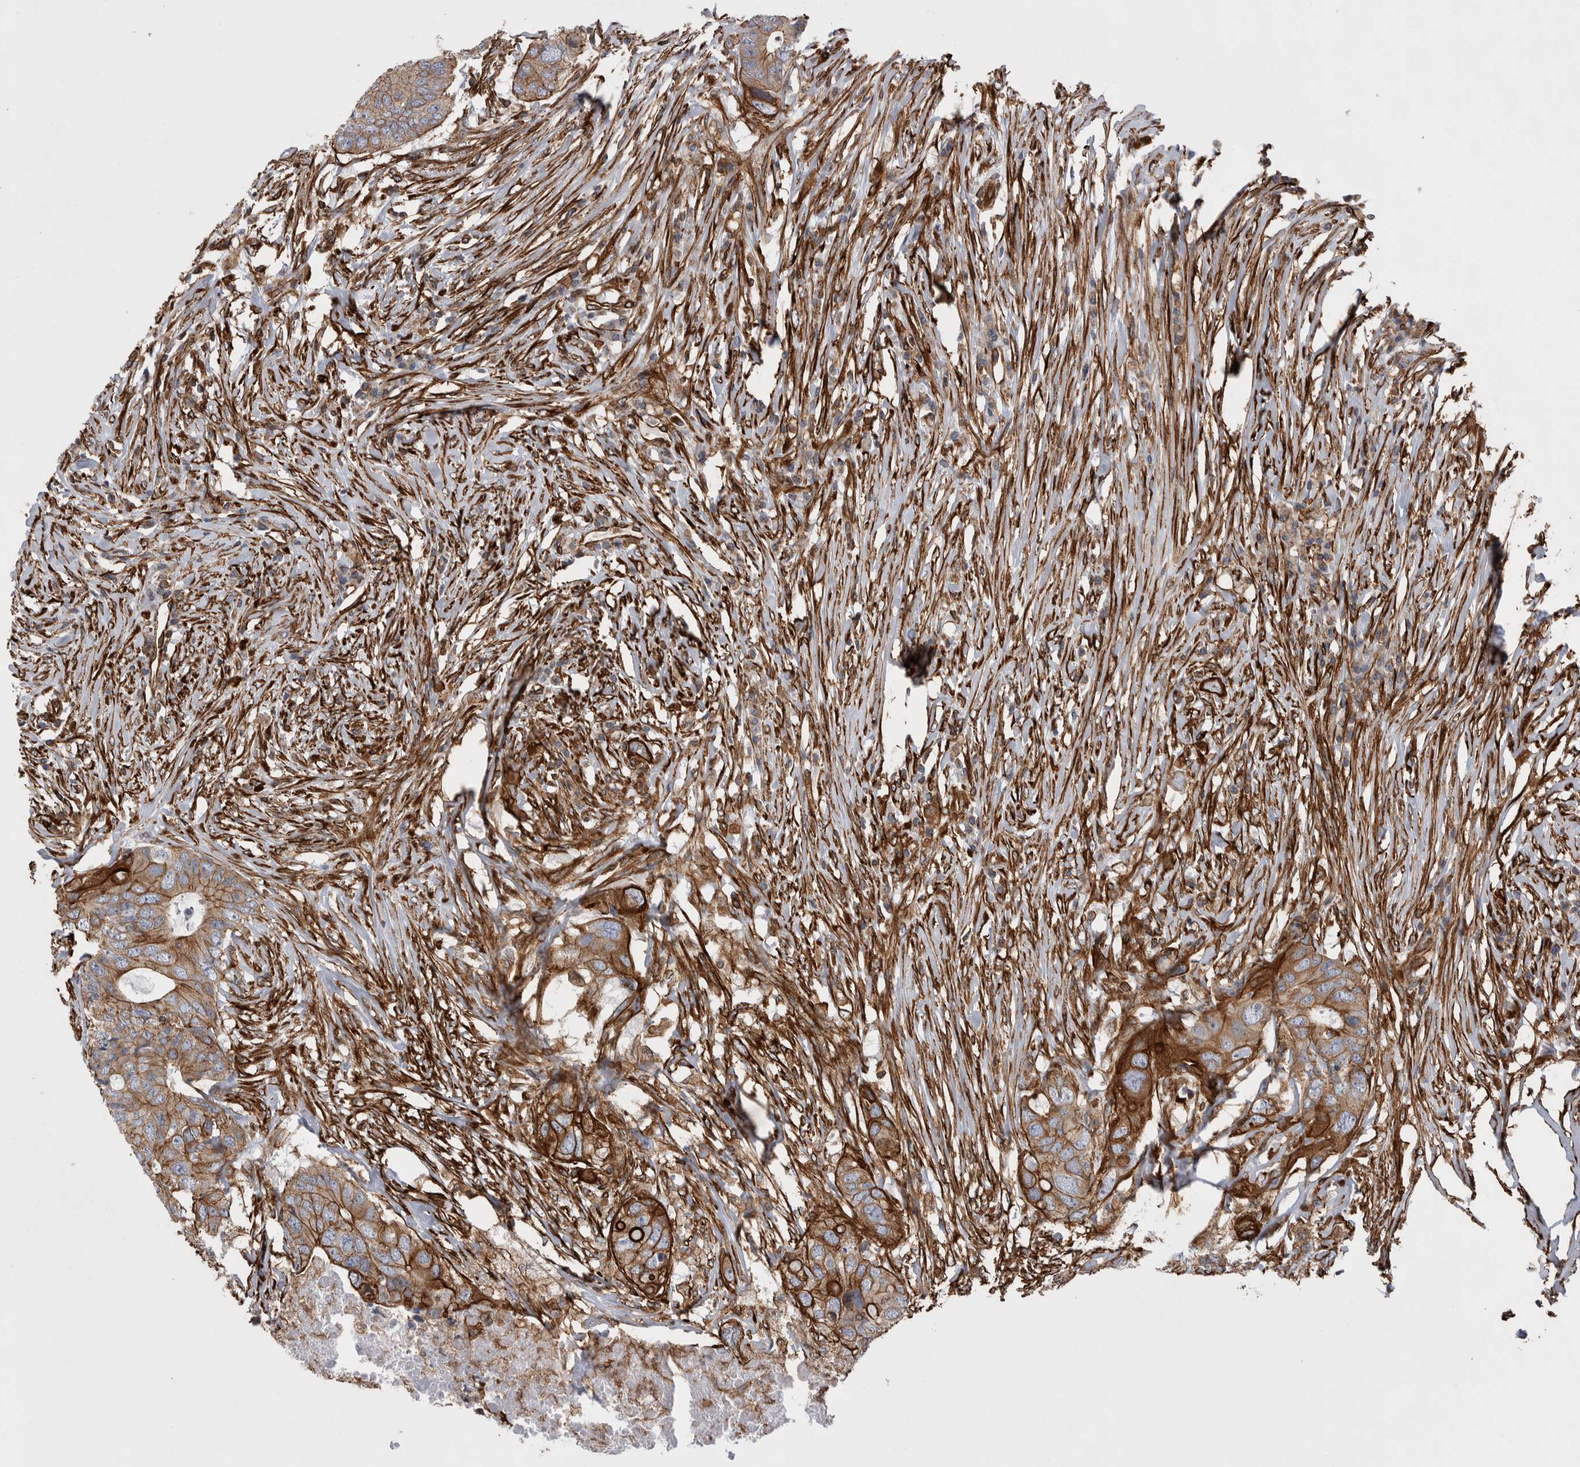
{"staining": {"intensity": "moderate", "quantity": ">75%", "location": "cytoplasmic/membranous"}, "tissue": "colorectal cancer", "cell_type": "Tumor cells", "image_type": "cancer", "snomed": [{"axis": "morphology", "description": "Adenocarcinoma, NOS"}, {"axis": "topography", "description": "Colon"}], "caption": "A brown stain highlights moderate cytoplasmic/membranous positivity of a protein in human colorectal cancer (adenocarcinoma) tumor cells.", "gene": "KIF12", "patient": {"sex": "male", "age": 71}}